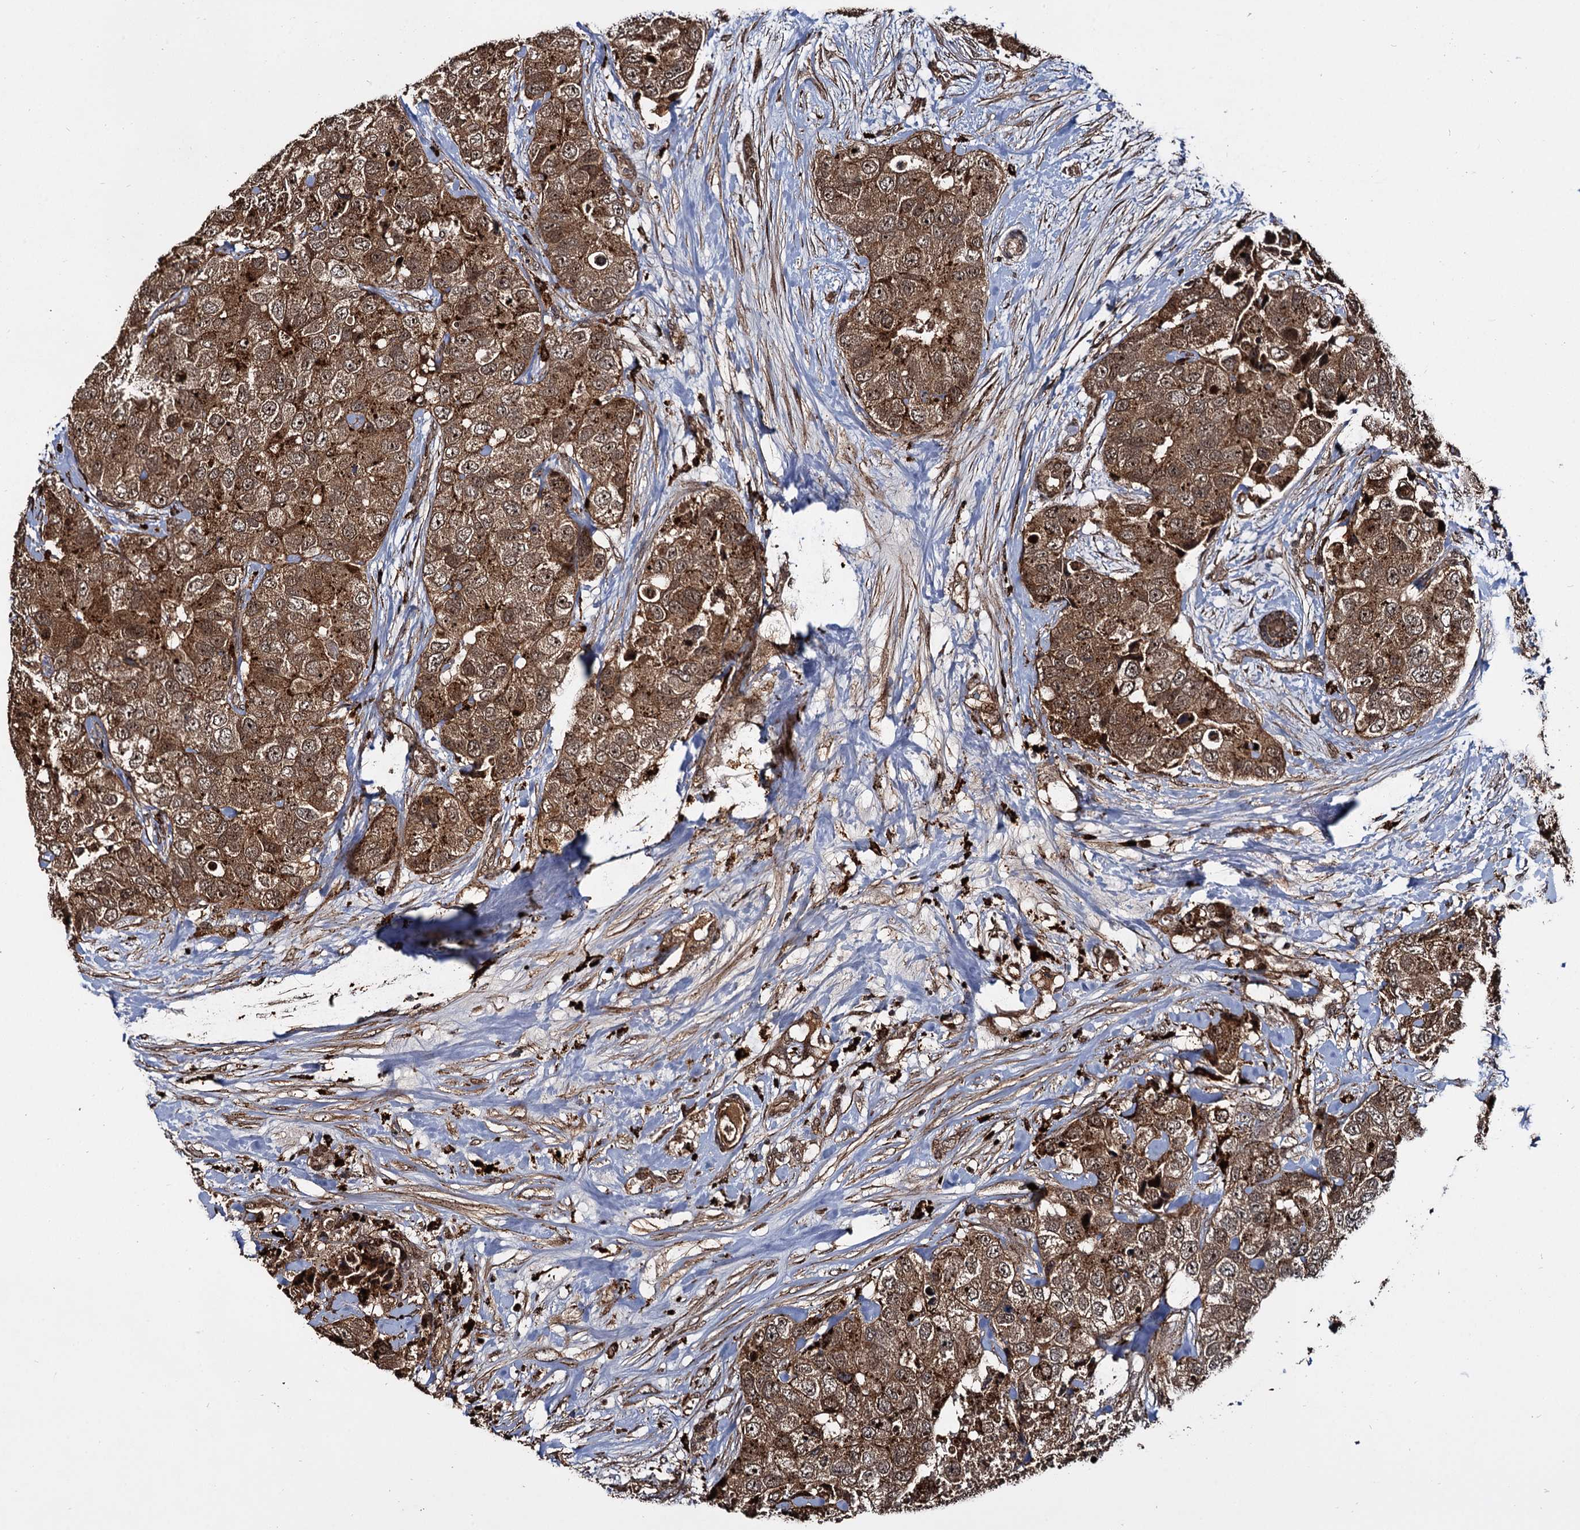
{"staining": {"intensity": "moderate", "quantity": ">75%", "location": "cytoplasmic/membranous"}, "tissue": "breast cancer", "cell_type": "Tumor cells", "image_type": "cancer", "snomed": [{"axis": "morphology", "description": "Duct carcinoma"}, {"axis": "topography", "description": "Breast"}], "caption": "Moderate cytoplasmic/membranous staining is seen in about >75% of tumor cells in breast intraductal carcinoma. The staining is performed using DAB (3,3'-diaminobenzidine) brown chromogen to label protein expression. The nuclei are counter-stained blue using hematoxylin.", "gene": "CEP192", "patient": {"sex": "female", "age": 62}}